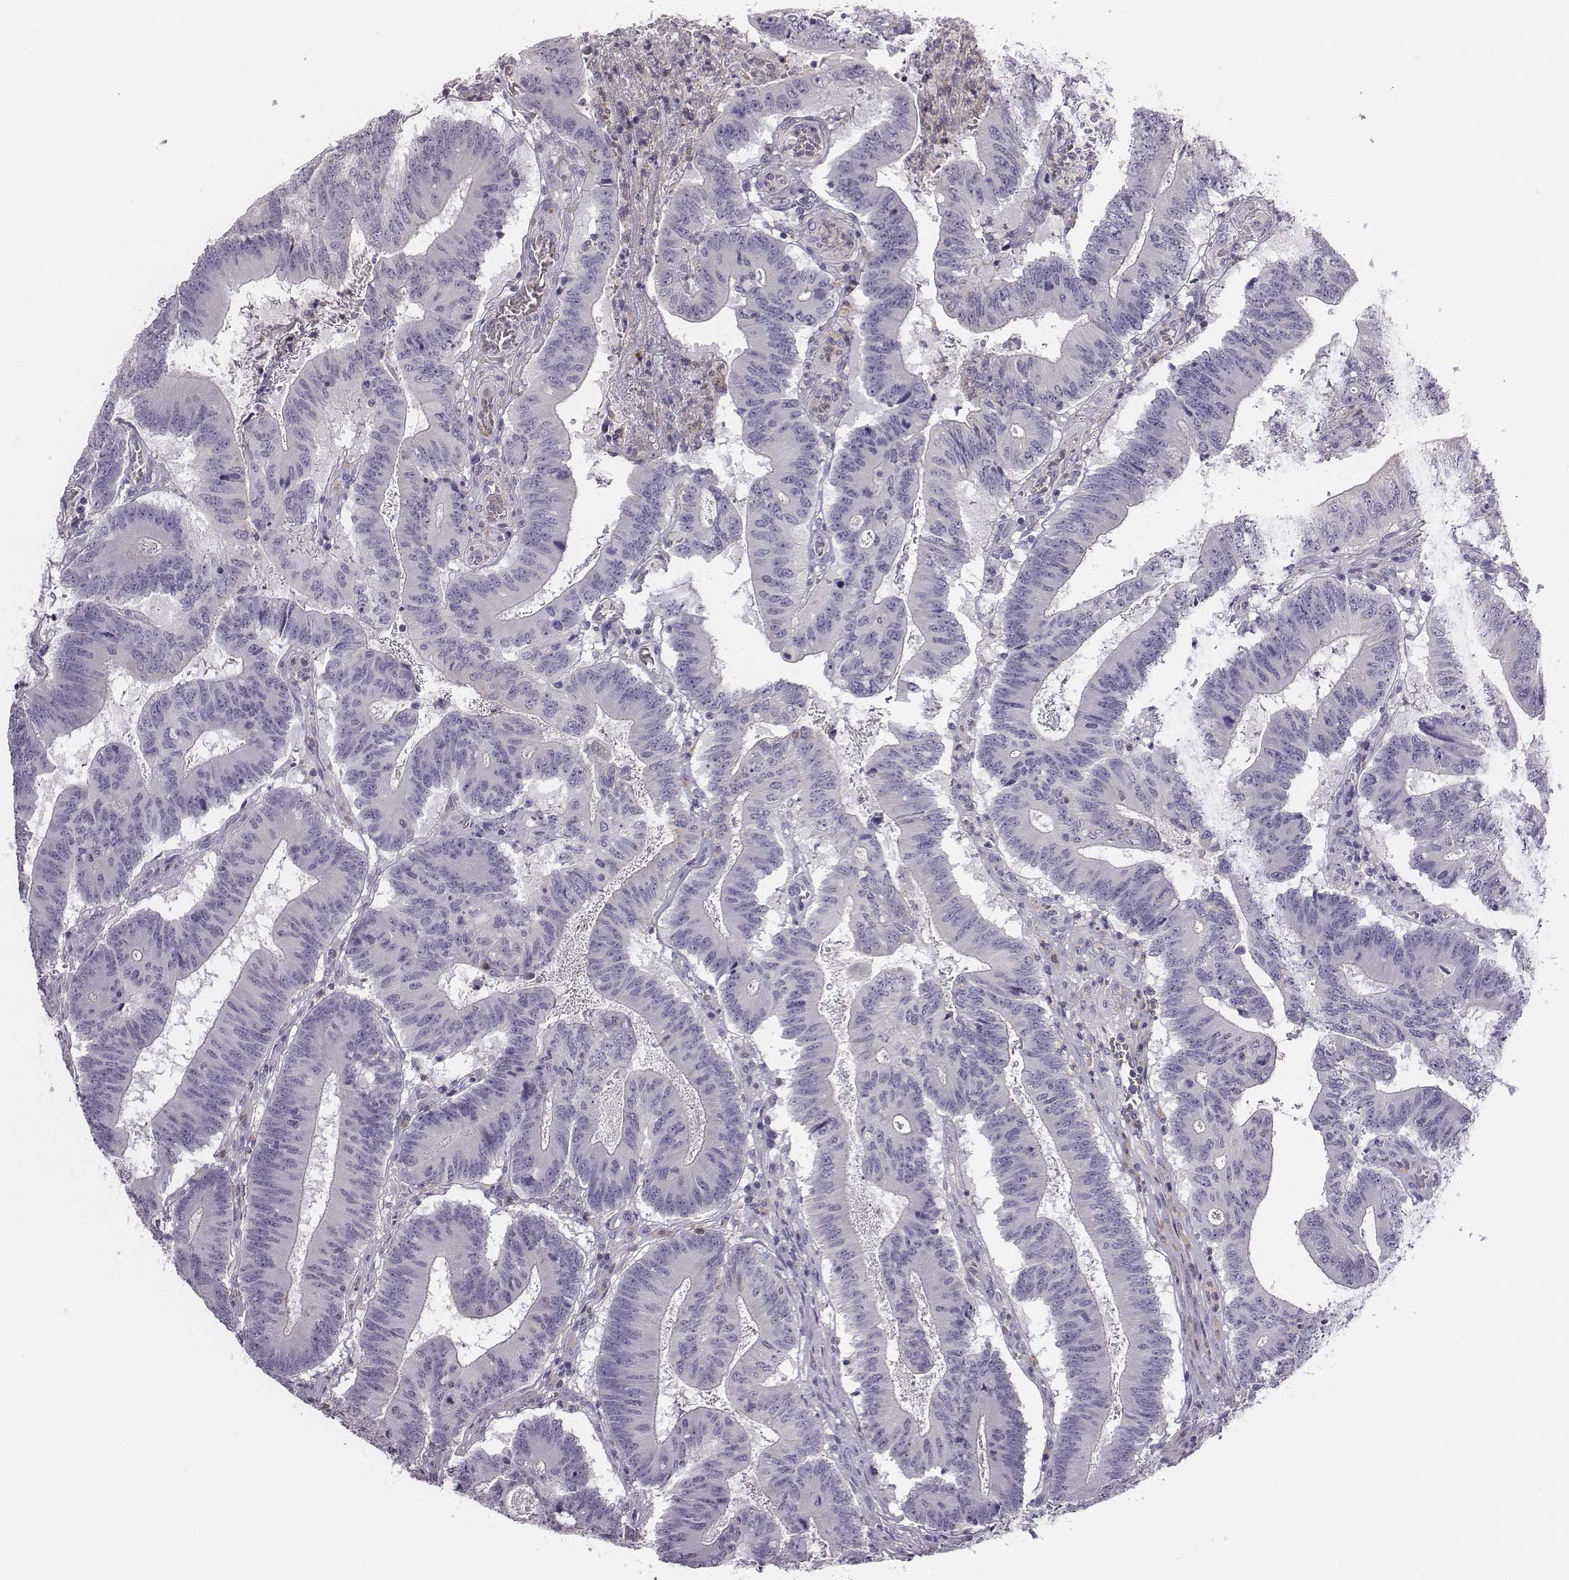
{"staining": {"intensity": "negative", "quantity": "none", "location": "none"}, "tissue": "colorectal cancer", "cell_type": "Tumor cells", "image_type": "cancer", "snomed": [{"axis": "morphology", "description": "Adenocarcinoma, NOS"}, {"axis": "topography", "description": "Colon"}], "caption": "Human colorectal cancer (adenocarcinoma) stained for a protein using IHC exhibits no positivity in tumor cells.", "gene": "ADAM7", "patient": {"sex": "female", "age": 70}}